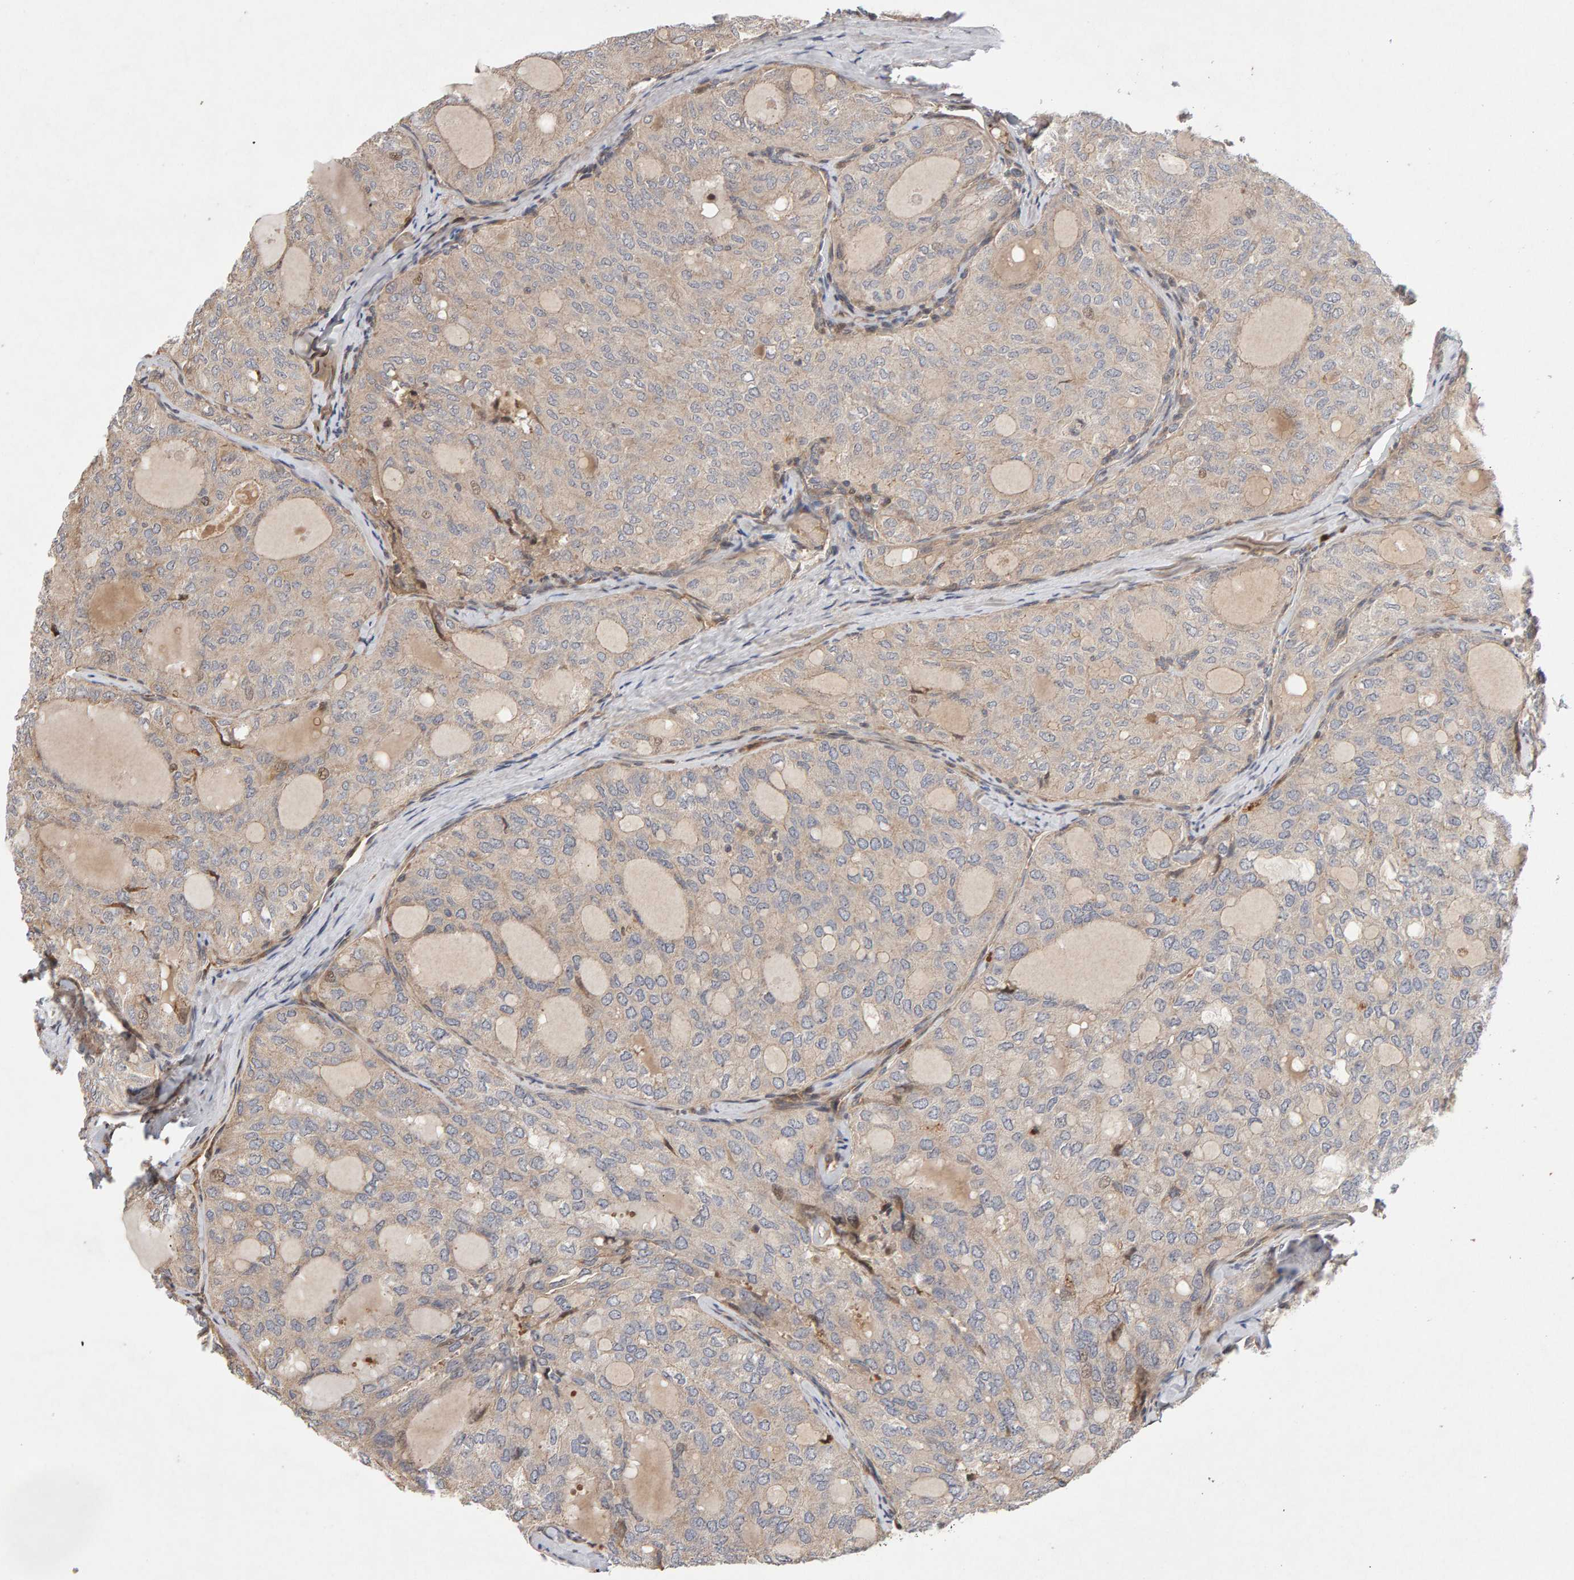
{"staining": {"intensity": "weak", "quantity": "25%-75%", "location": "cytoplasmic/membranous"}, "tissue": "thyroid cancer", "cell_type": "Tumor cells", "image_type": "cancer", "snomed": [{"axis": "morphology", "description": "Follicular adenoma carcinoma, NOS"}, {"axis": "topography", "description": "Thyroid gland"}], "caption": "An image showing weak cytoplasmic/membranous staining in about 25%-75% of tumor cells in follicular adenoma carcinoma (thyroid), as visualized by brown immunohistochemical staining.", "gene": "LZTS1", "patient": {"sex": "male", "age": 75}}